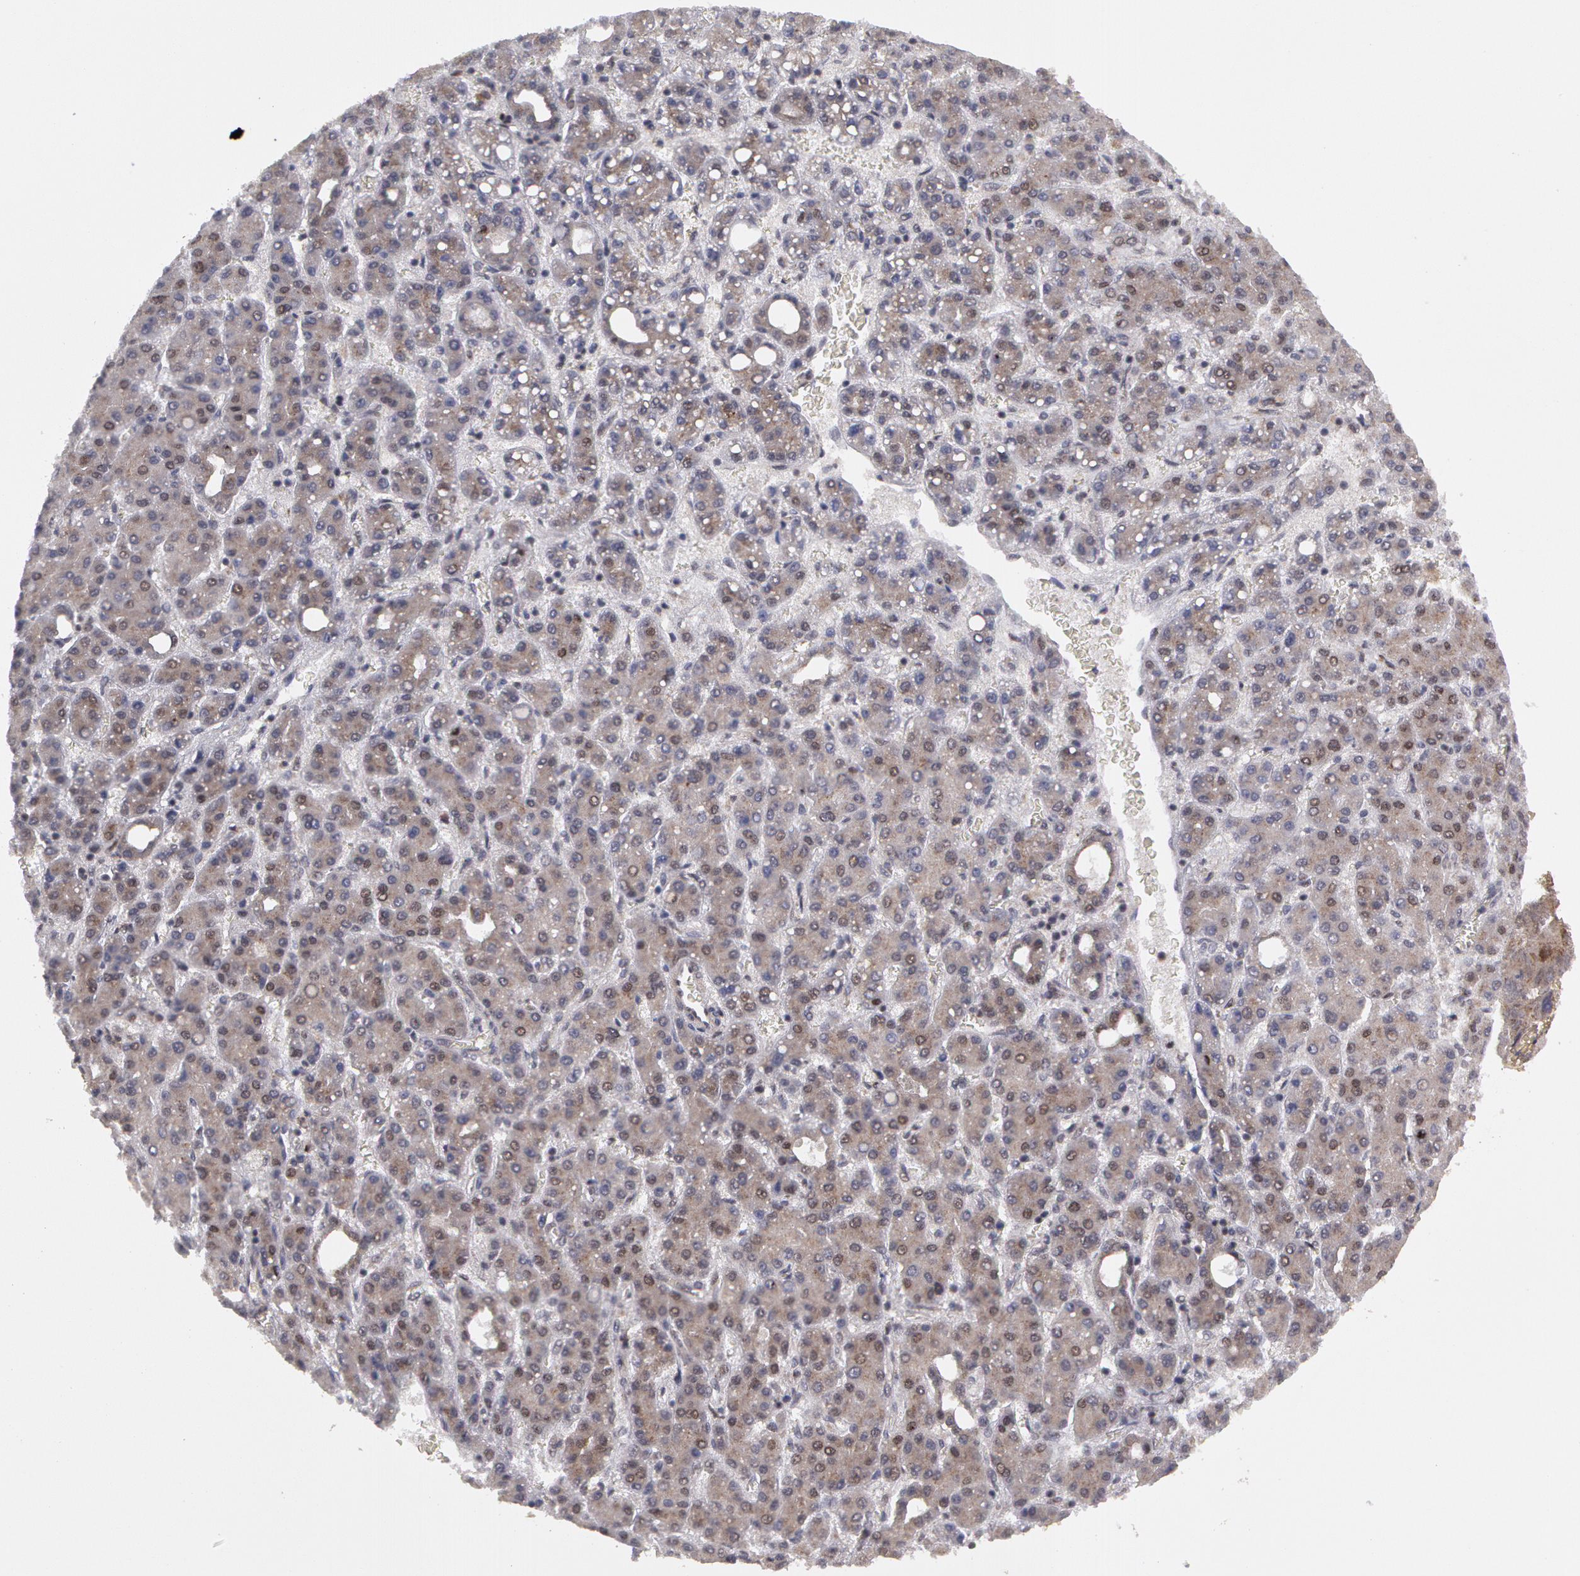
{"staining": {"intensity": "negative", "quantity": "none", "location": "none"}, "tissue": "liver cancer", "cell_type": "Tumor cells", "image_type": "cancer", "snomed": [{"axis": "morphology", "description": "Carcinoma, Hepatocellular, NOS"}, {"axis": "topography", "description": "Liver"}], "caption": "High magnification brightfield microscopy of liver cancer (hepatocellular carcinoma) stained with DAB (3,3'-diaminobenzidine) (brown) and counterstained with hematoxylin (blue): tumor cells show no significant staining.", "gene": "STX5", "patient": {"sex": "male", "age": 69}}